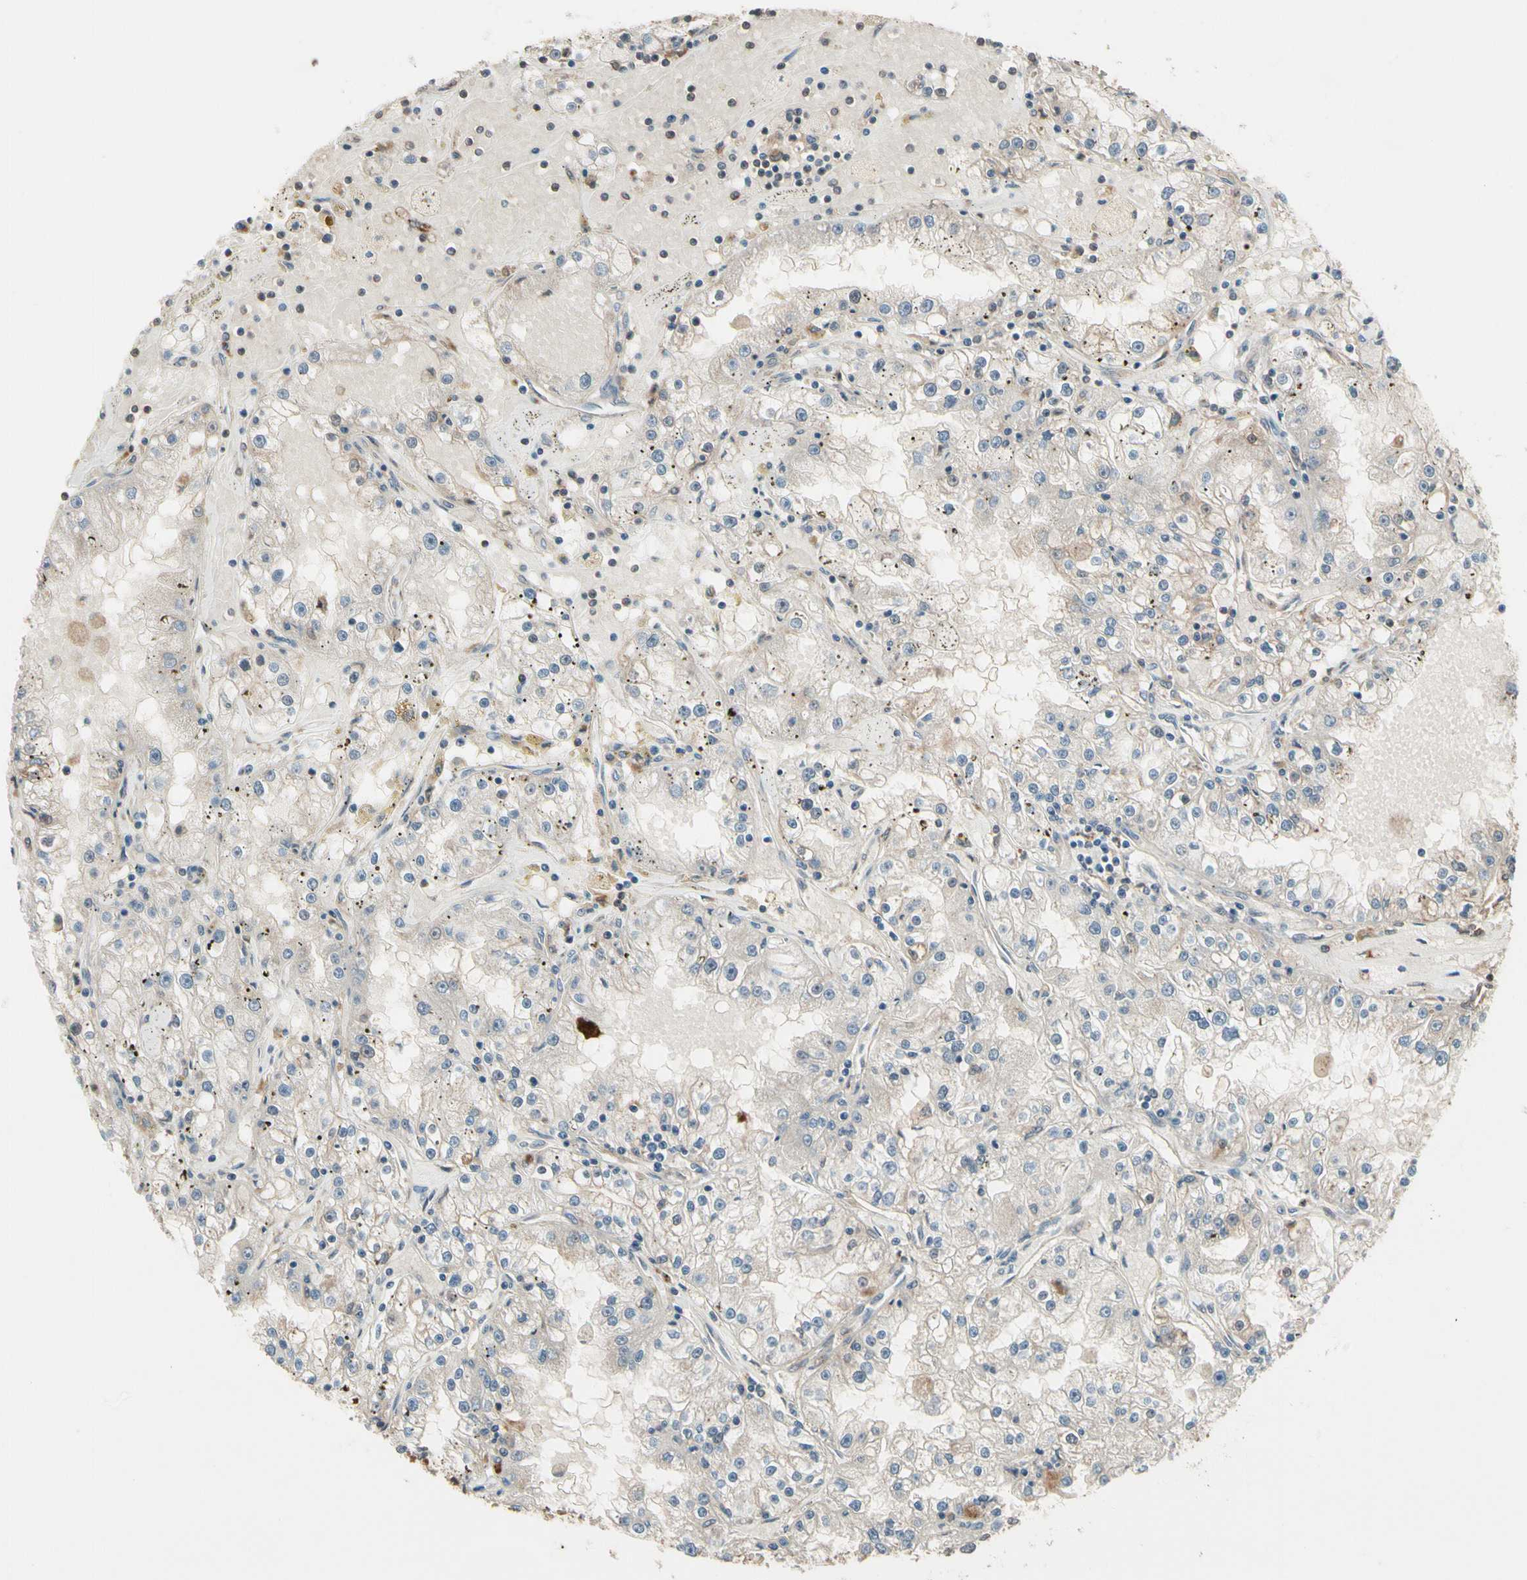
{"staining": {"intensity": "weak", "quantity": "<25%", "location": "cytoplasmic/membranous"}, "tissue": "renal cancer", "cell_type": "Tumor cells", "image_type": "cancer", "snomed": [{"axis": "morphology", "description": "Adenocarcinoma, NOS"}, {"axis": "topography", "description": "Kidney"}], "caption": "Immunohistochemistry image of human renal cancer (adenocarcinoma) stained for a protein (brown), which displays no positivity in tumor cells.", "gene": "CSF1R", "patient": {"sex": "male", "age": 56}}